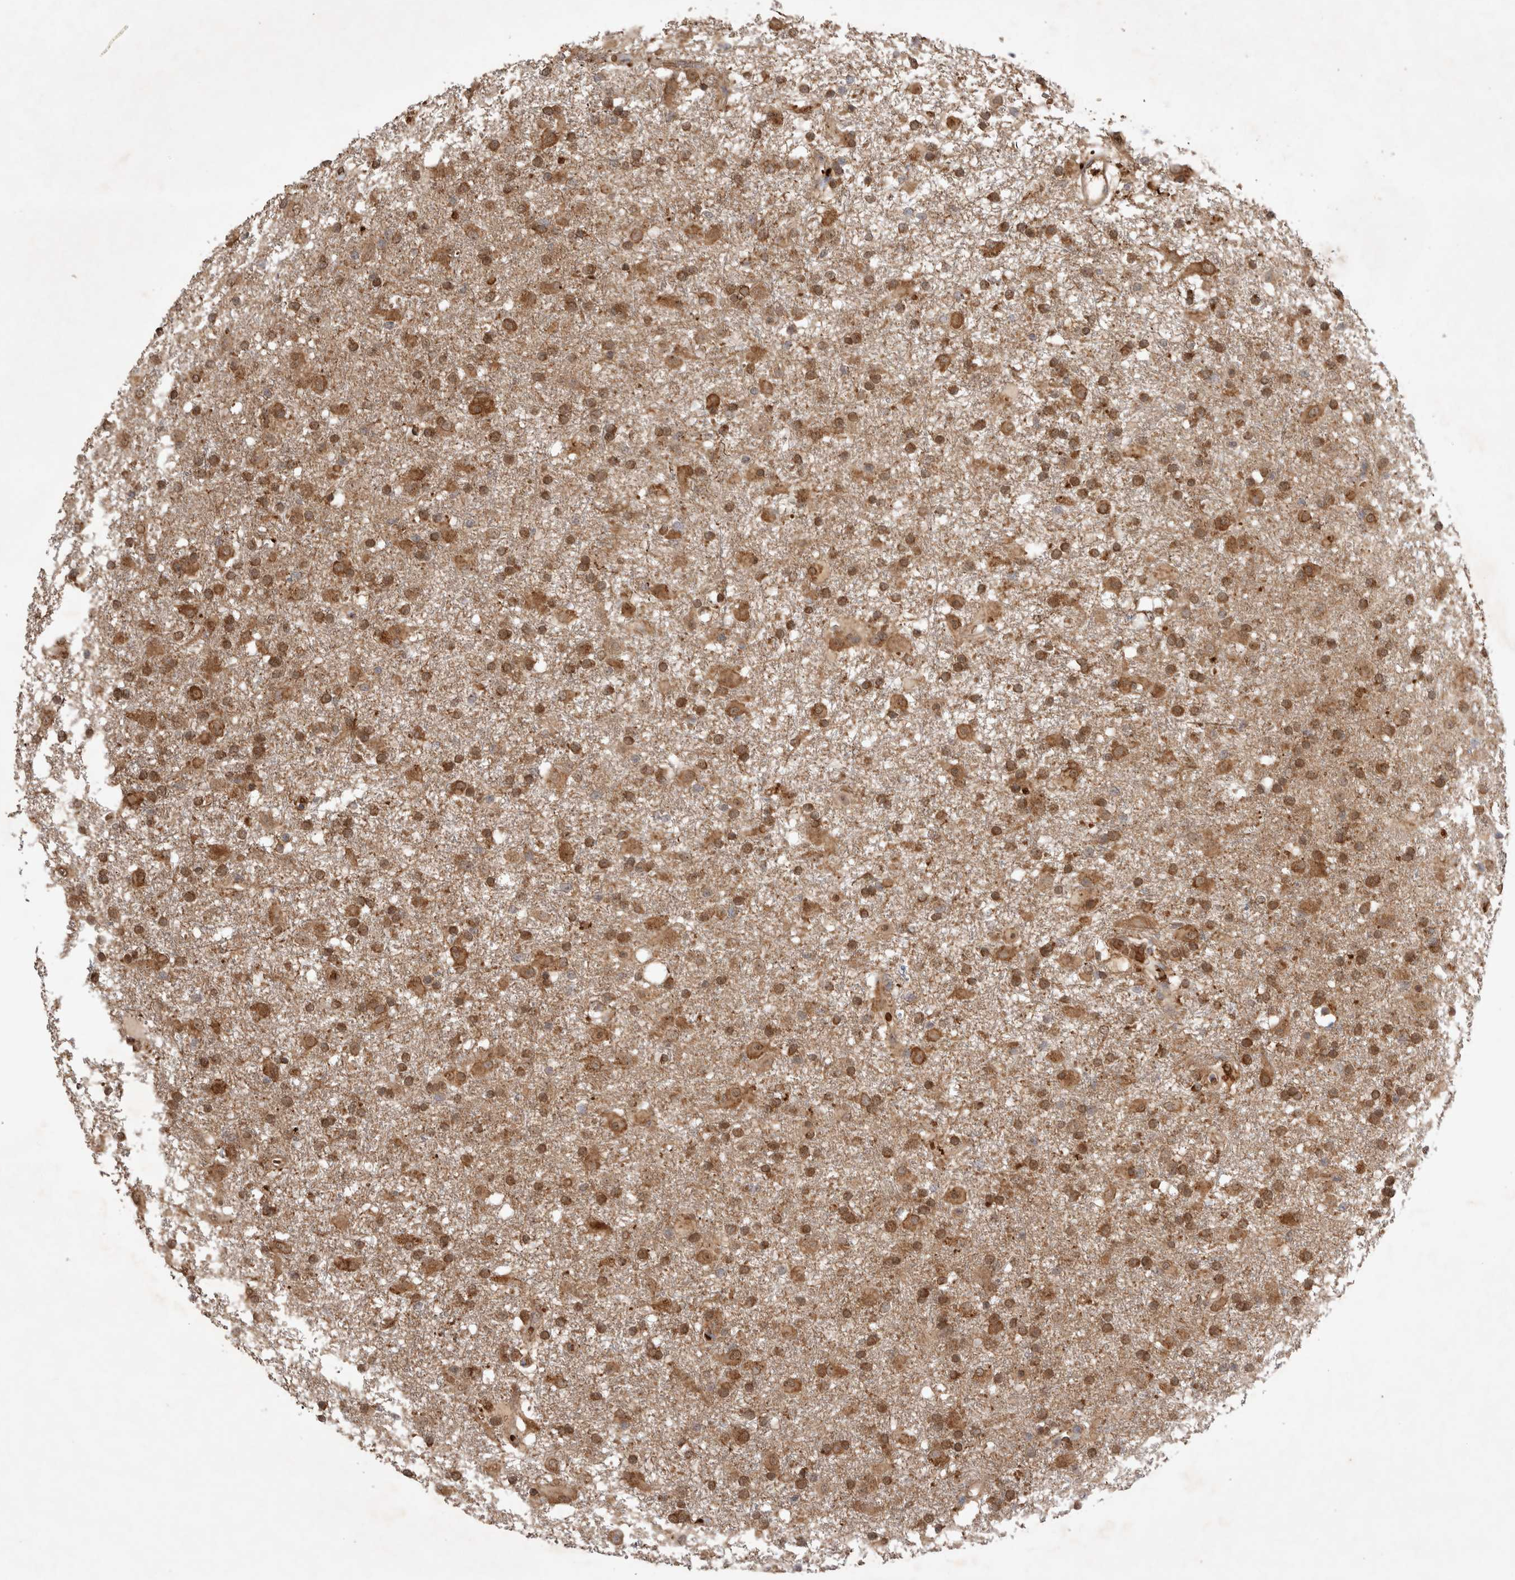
{"staining": {"intensity": "moderate", "quantity": ">75%", "location": "cytoplasmic/membranous"}, "tissue": "glioma", "cell_type": "Tumor cells", "image_type": "cancer", "snomed": [{"axis": "morphology", "description": "Glioma, malignant, Low grade"}, {"axis": "topography", "description": "Brain"}], "caption": "Brown immunohistochemical staining in malignant glioma (low-grade) displays moderate cytoplasmic/membranous positivity in about >75% of tumor cells.", "gene": "FAM221A", "patient": {"sex": "male", "age": 65}}